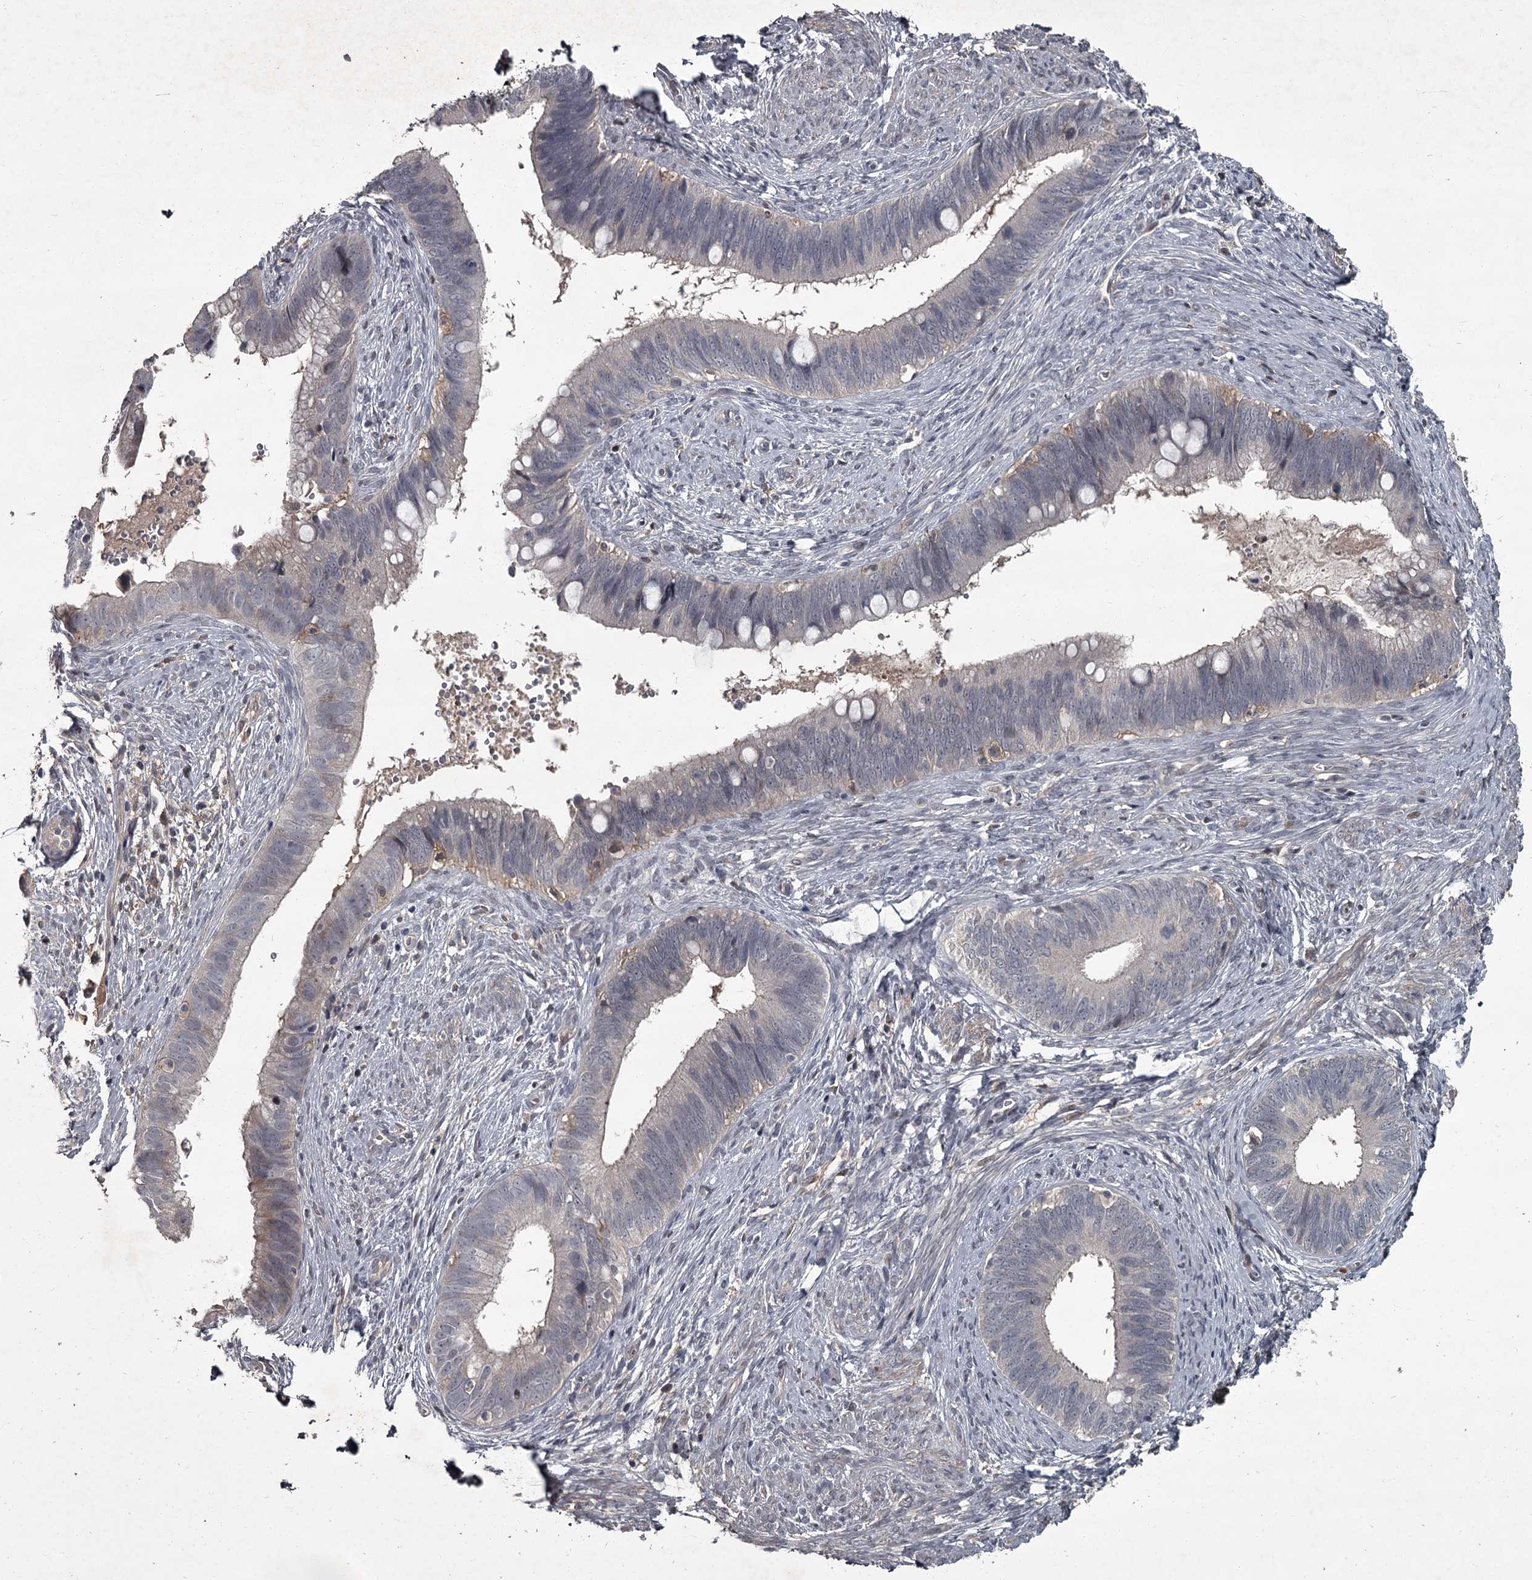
{"staining": {"intensity": "negative", "quantity": "none", "location": "none"}, "tissue": "cervical cancer", "cell_type": "Tumor cells", "image_type": "cancer", "snomed": [{"axis": "morphology", "description": "Adenocarcinoma, NOS"}, {"axis": "topography", "description": "Cervix"}], "caption": "High magnification brightfield microscopy of cervical cancer (adenocarcinoma) stained with DAB (brown) and counterstained with hematoxylin (blue): tumor cells show no significant staining.", "gene": "FLVCR2", "patient": {"sex": "female", "age": 42}}